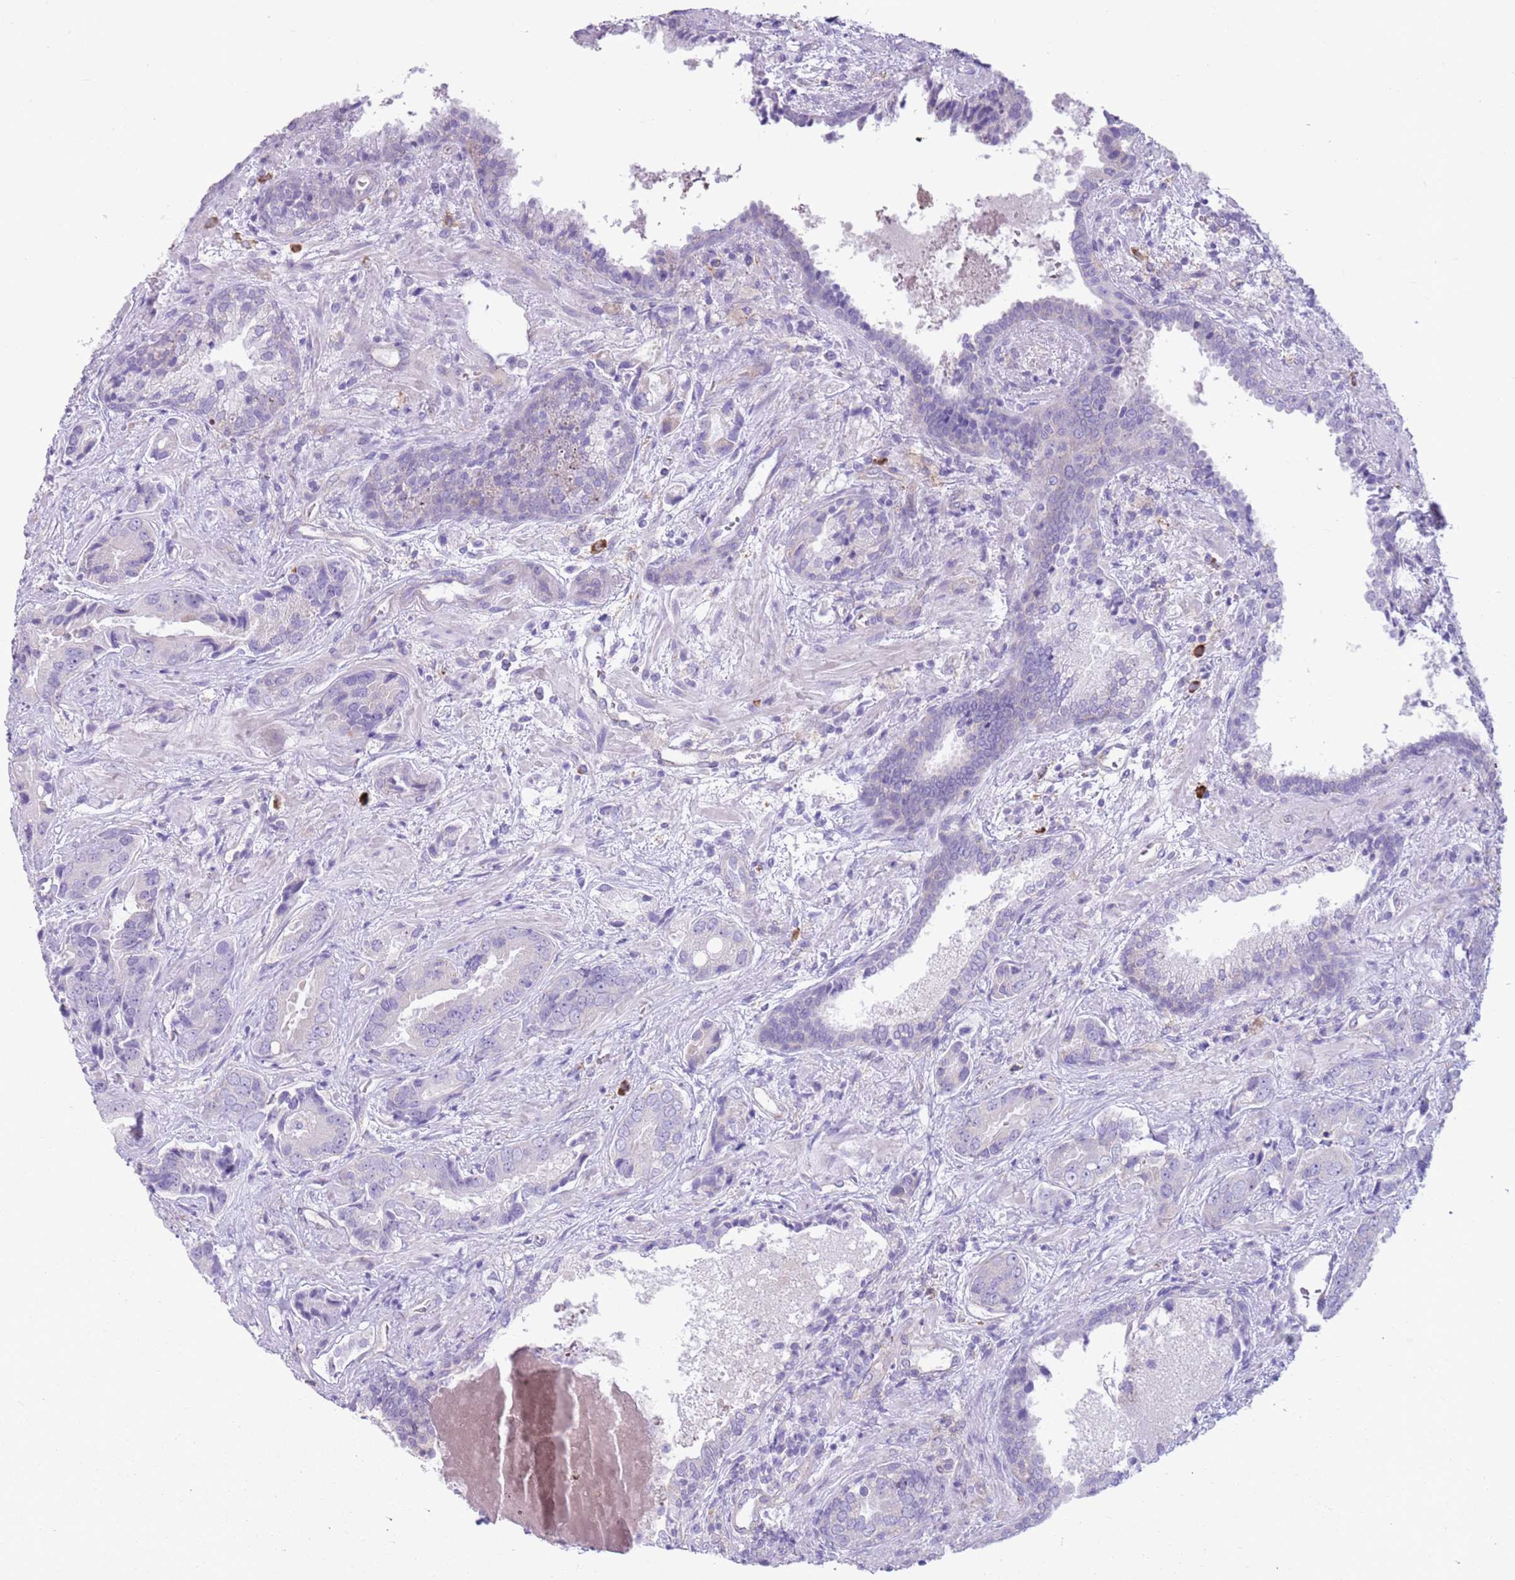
{"staining": {"intensity": "negative", "quantity": "none", "location": "none"}, "tissue": "prostate cancer", "cell_type": "Tumor cells", "image_type": "cancer", "snomed": [{"axis": "morphology", "description": "Adenocarcinoma, High grade"}, {"axis": "topography", "description": "Prostate"}], "caption": "Immunohistochemistry (IHC) micrograph of prostate cancer (adenocarcinoma (high-grade)) stained for a protein (brown), which shows no expression in tumor cells.", "gene": "SNX6", "patient": {"sex": "male", "age": 71}}